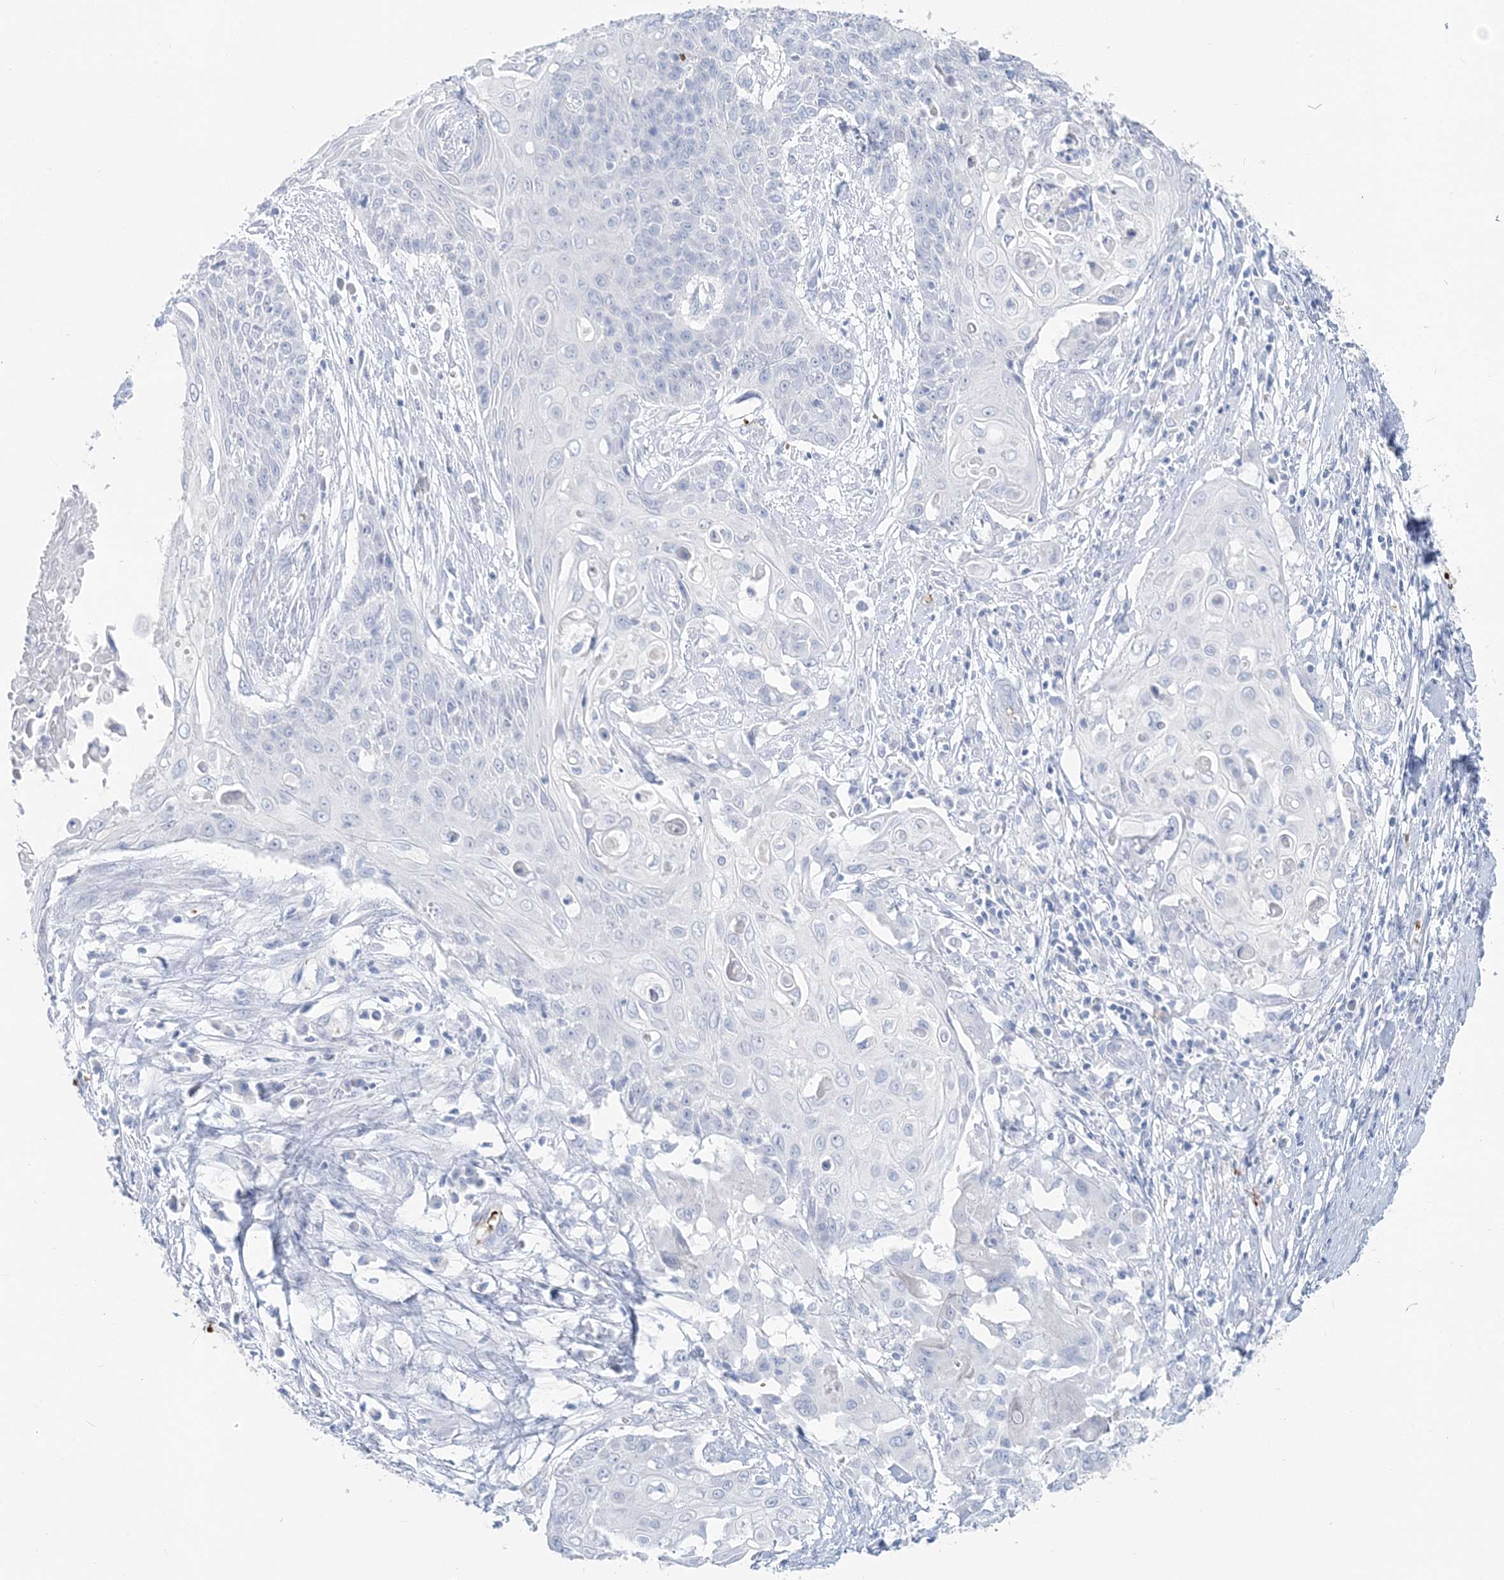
{"staining": {"intensity": "negative", "quantity": "none", "location": "none"}, "tissue": "cervical cancer", "cell_type": "Tumor cells", "image_type": "cancer", "snomed": [{"axis": "morphology", "description": "Squamous cell carcinoma, NOS"}, {"axis": "topography", "description": "Cervix"}], "caption": "Immunohistochemistry (IHC) of human cervical squamous cell carcinoma demonstrates no positivity in tumor cells. The staining was performed using DAB (3,3'-diaminobenzidine) to visualize the protein expression in brown, while the nuclei were stained in blue with hematoxylin (Magnification: 20x).", "gene": "HBA2", "patient": {"sex": "female", "age": 39}}